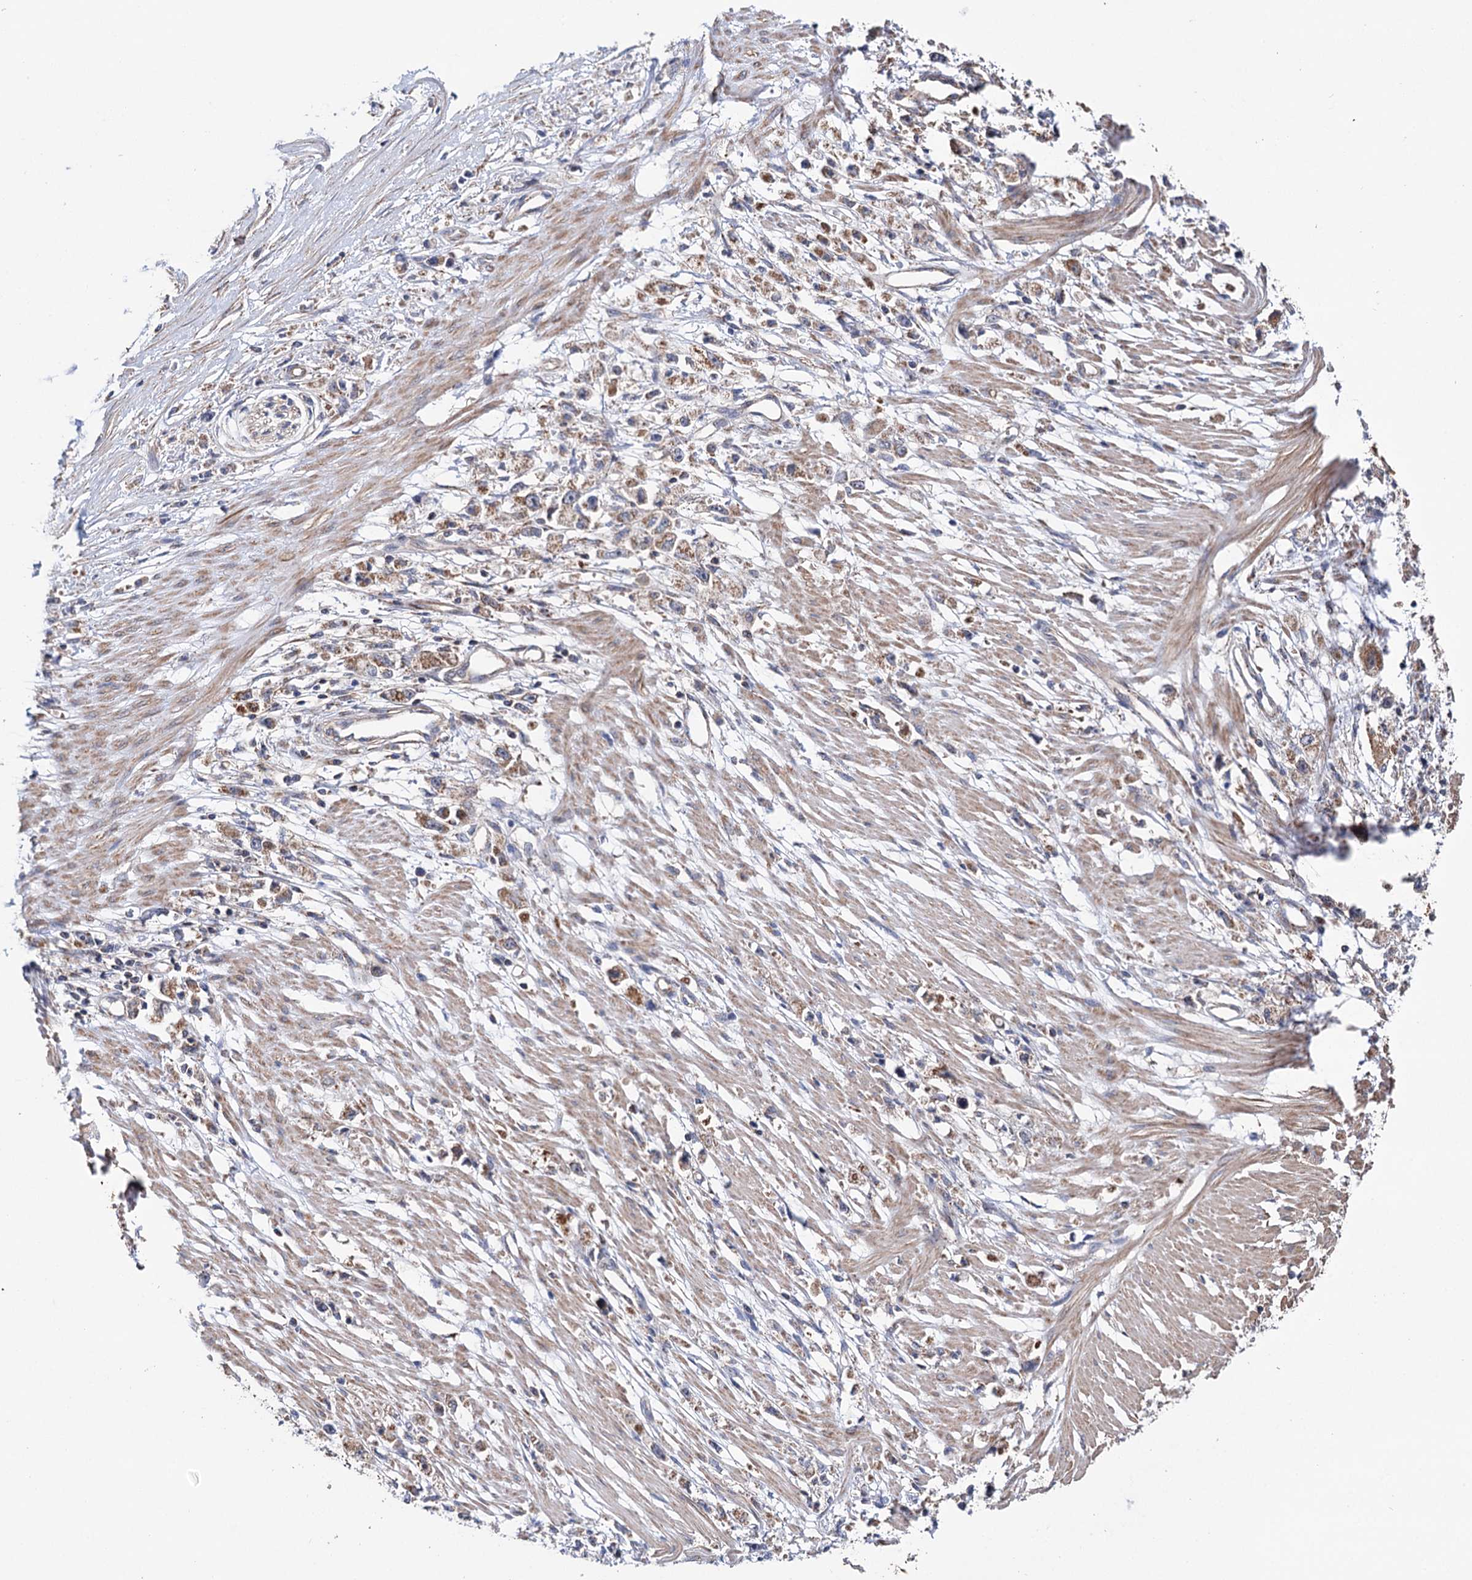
{"staining": {"intensity": "moderate", "quantity": ">75%", "location": "cytoplasmic/membranous"}, "tissue": "stomach cancer", "cell_type": "Tumor cells", "image_type": "cancer", "snomed": [{"axis": "morphology", "description": "Adenocarcinoma, NOS"}, {"axis": "topography", "description": "Stomach"}], "caption": "Immunohistochemistry (IHC) (DAB) staining of human stomach cancer (adenocarcinoma) demonstrates moderate cytoplasmic/membranous protein positivity in about >75% of tumor cells.", "gene": "SUCLA2", "patient": {"sex": "female", "age": 59}}